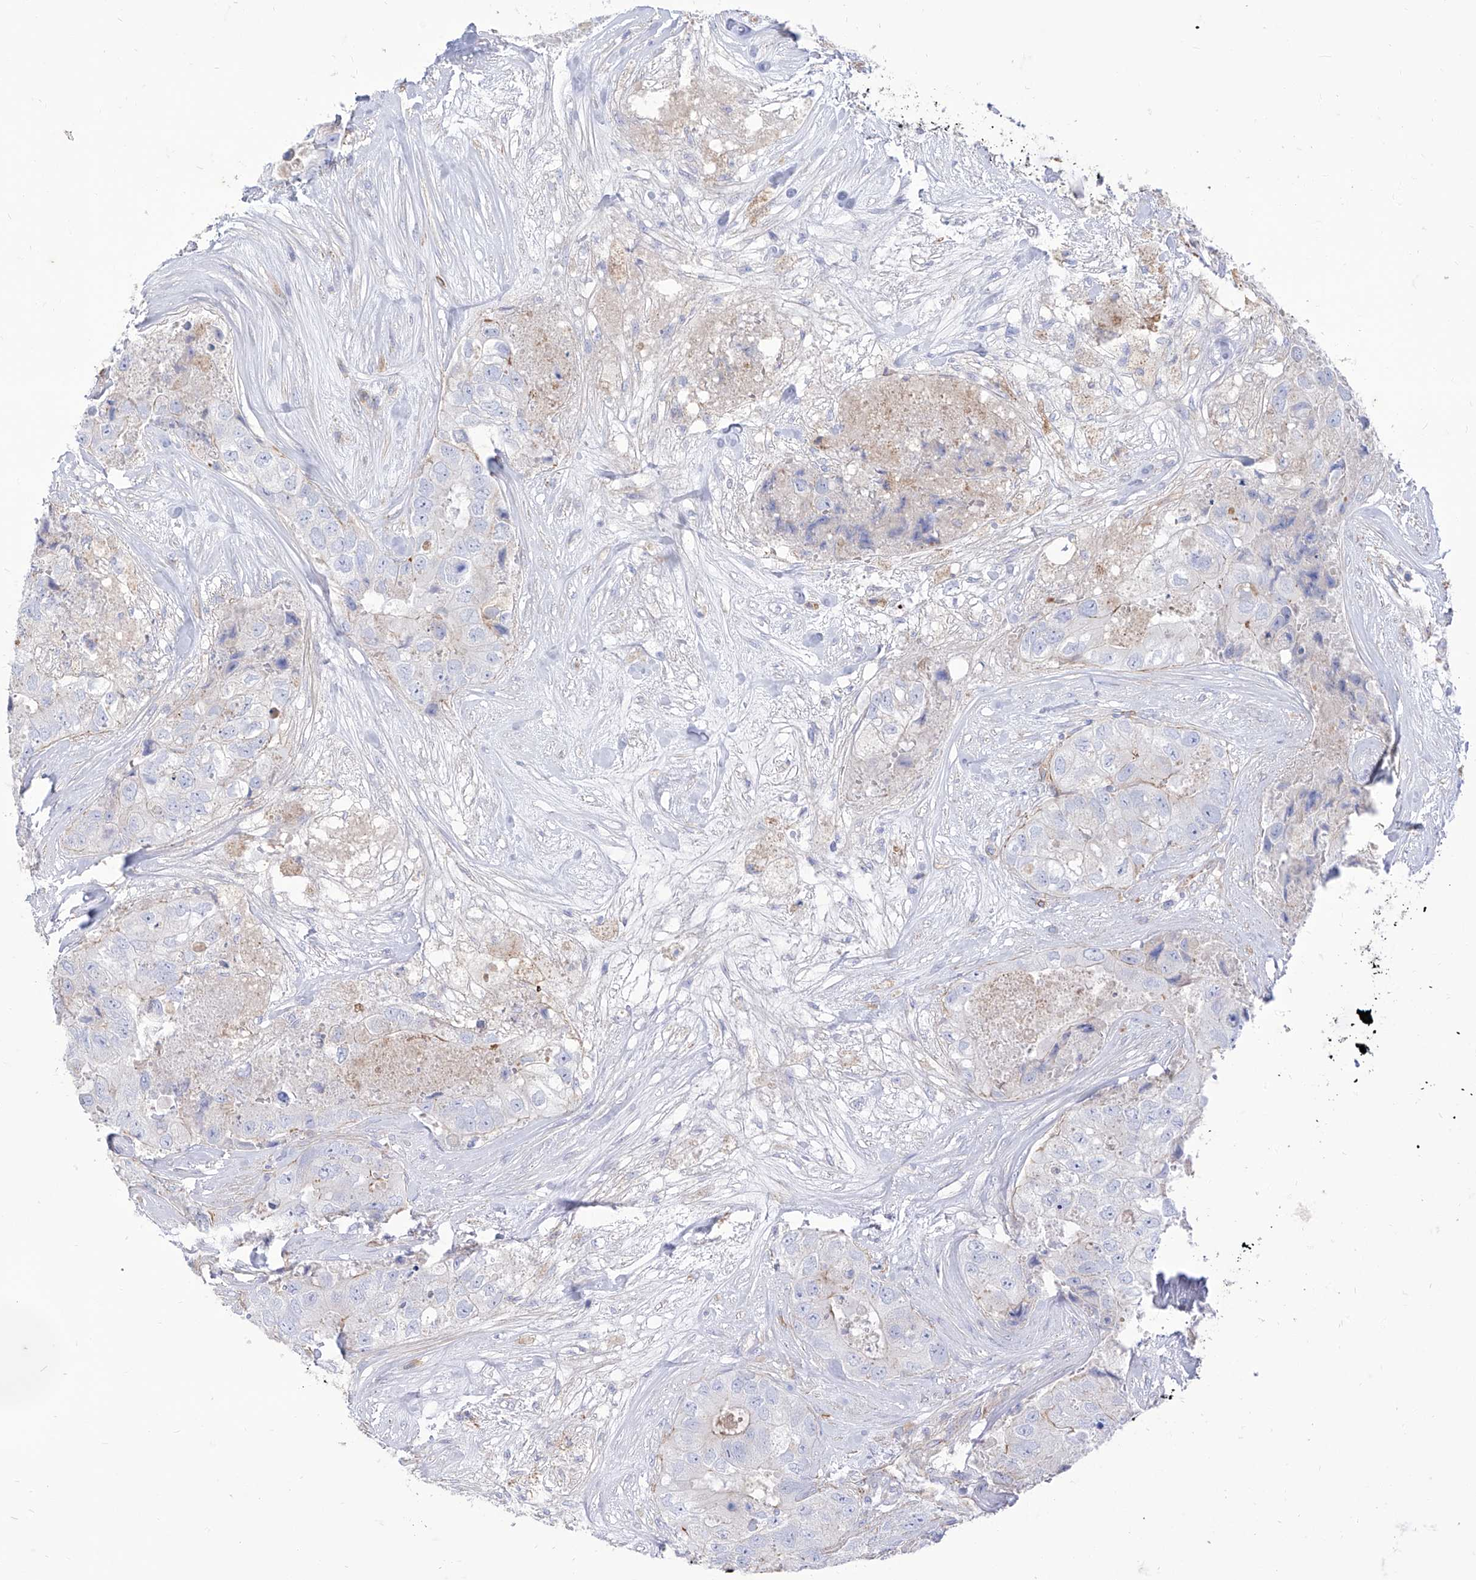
{"staining": {"intensity": "negative", "quantity": "none", "location": "none"}, "tissue": "breast cancer", "cell_type": "Tumor cells", "image_type": "cancer", "snomed": [{"axis": "morphology", "description": "Duct carcinoma"}, {"axis": "topography", "description": "Breast"}], "caption": "A photomicrograph of human breast cancer is negative for staining in tumor cells.", "gene": "C1orf74", "patient": {"sex": "female", "age": 62}}